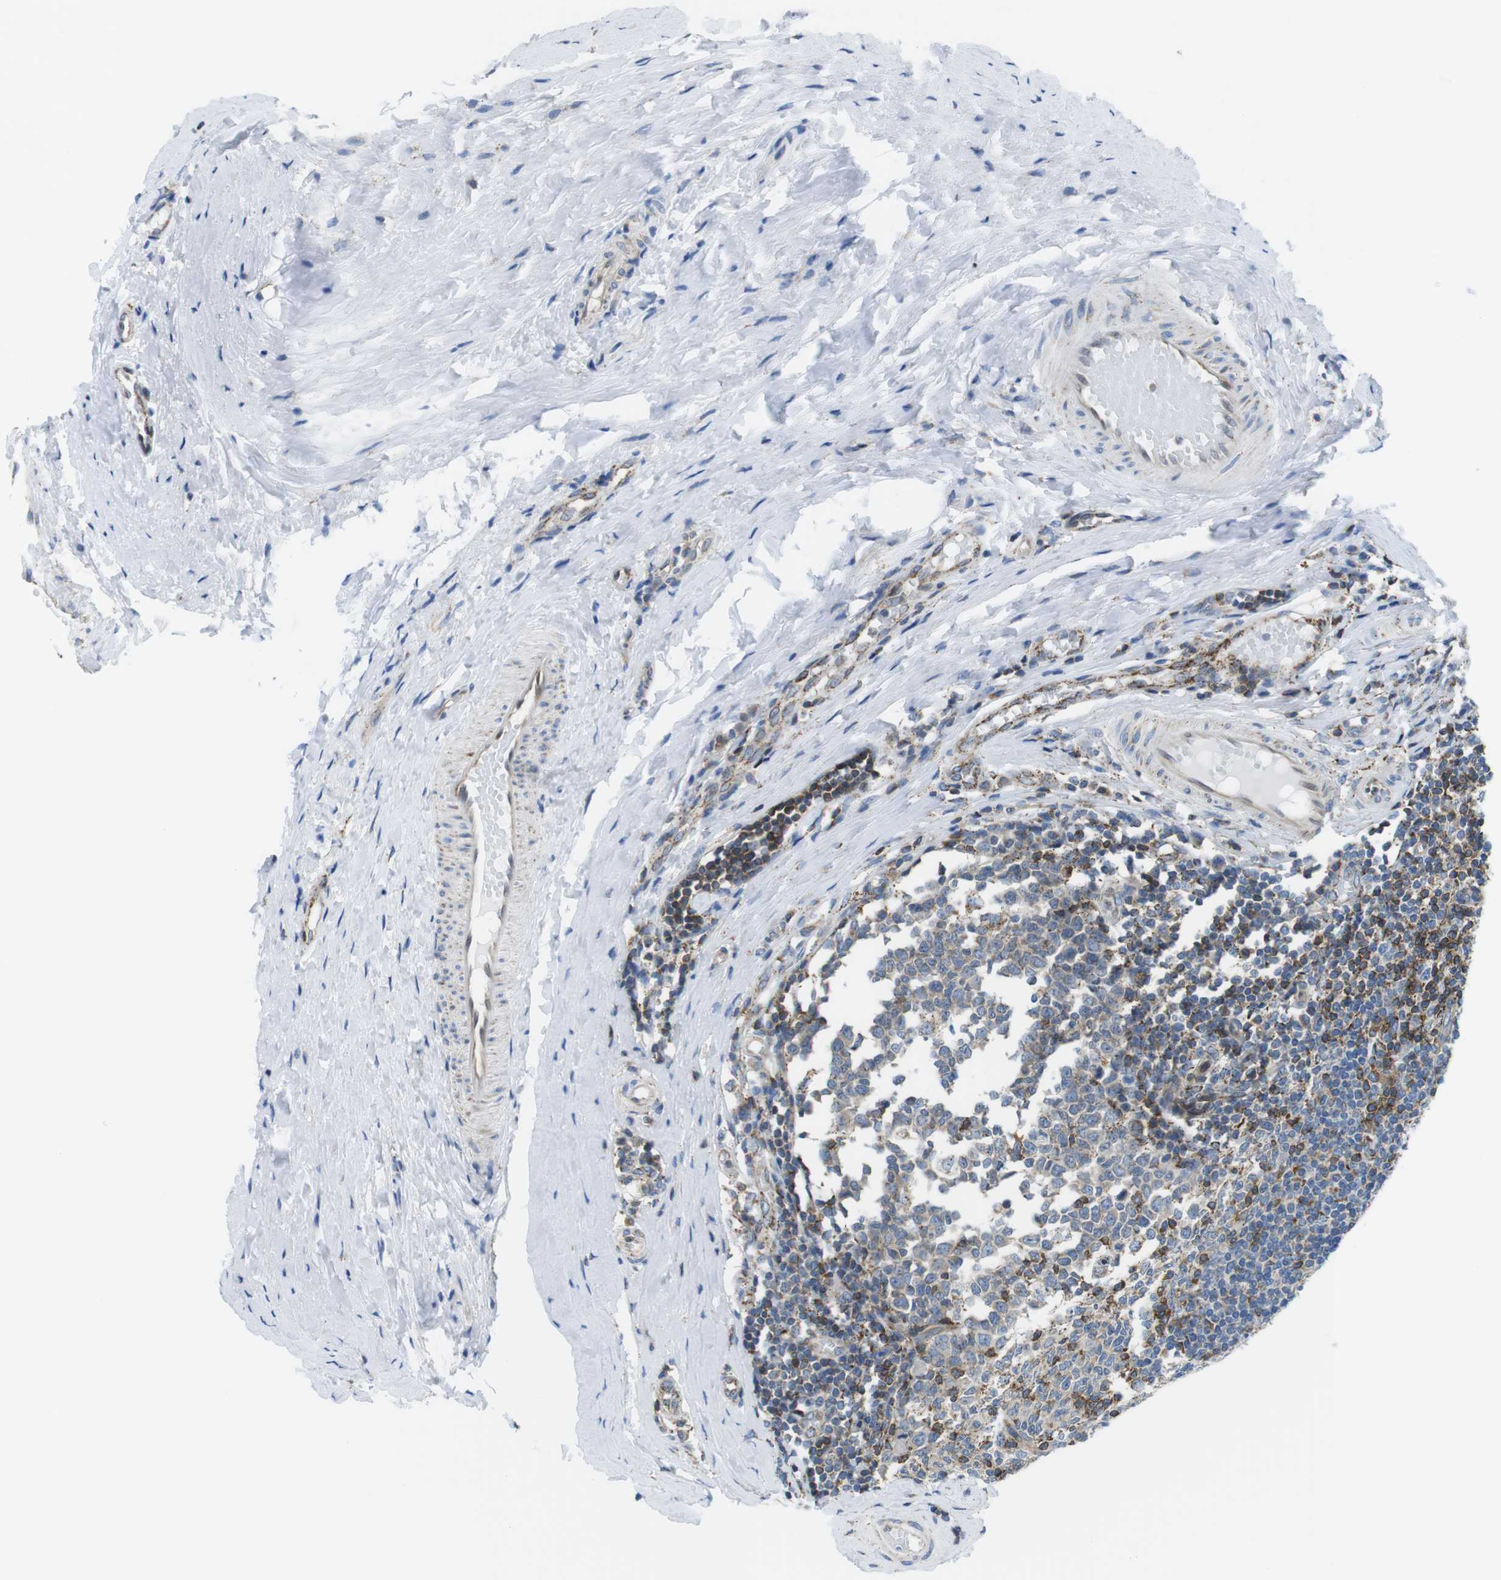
{"staining": {"intensity": "moderate", "quantity": "25%-75%", "location": "cytoplasmic/membranous"}, "tissue": "tonsil", "cell_type": "Non-germinal center cells", "image_type": "normal", "snomed": [{"axis": "morphology", "description": "Normal tissue, NOS"}, {"axis": "topography", "description": "Tonsil"}], "caption": "Immunohistochemical staining of unremarkable human tonsil displays moderate cytoplasmic/membranous protein positivity in approximately 25%-75% of non-germinal center cells.", "gene": "KCNE3", "patient": {"sex": "female", "age": 19}}